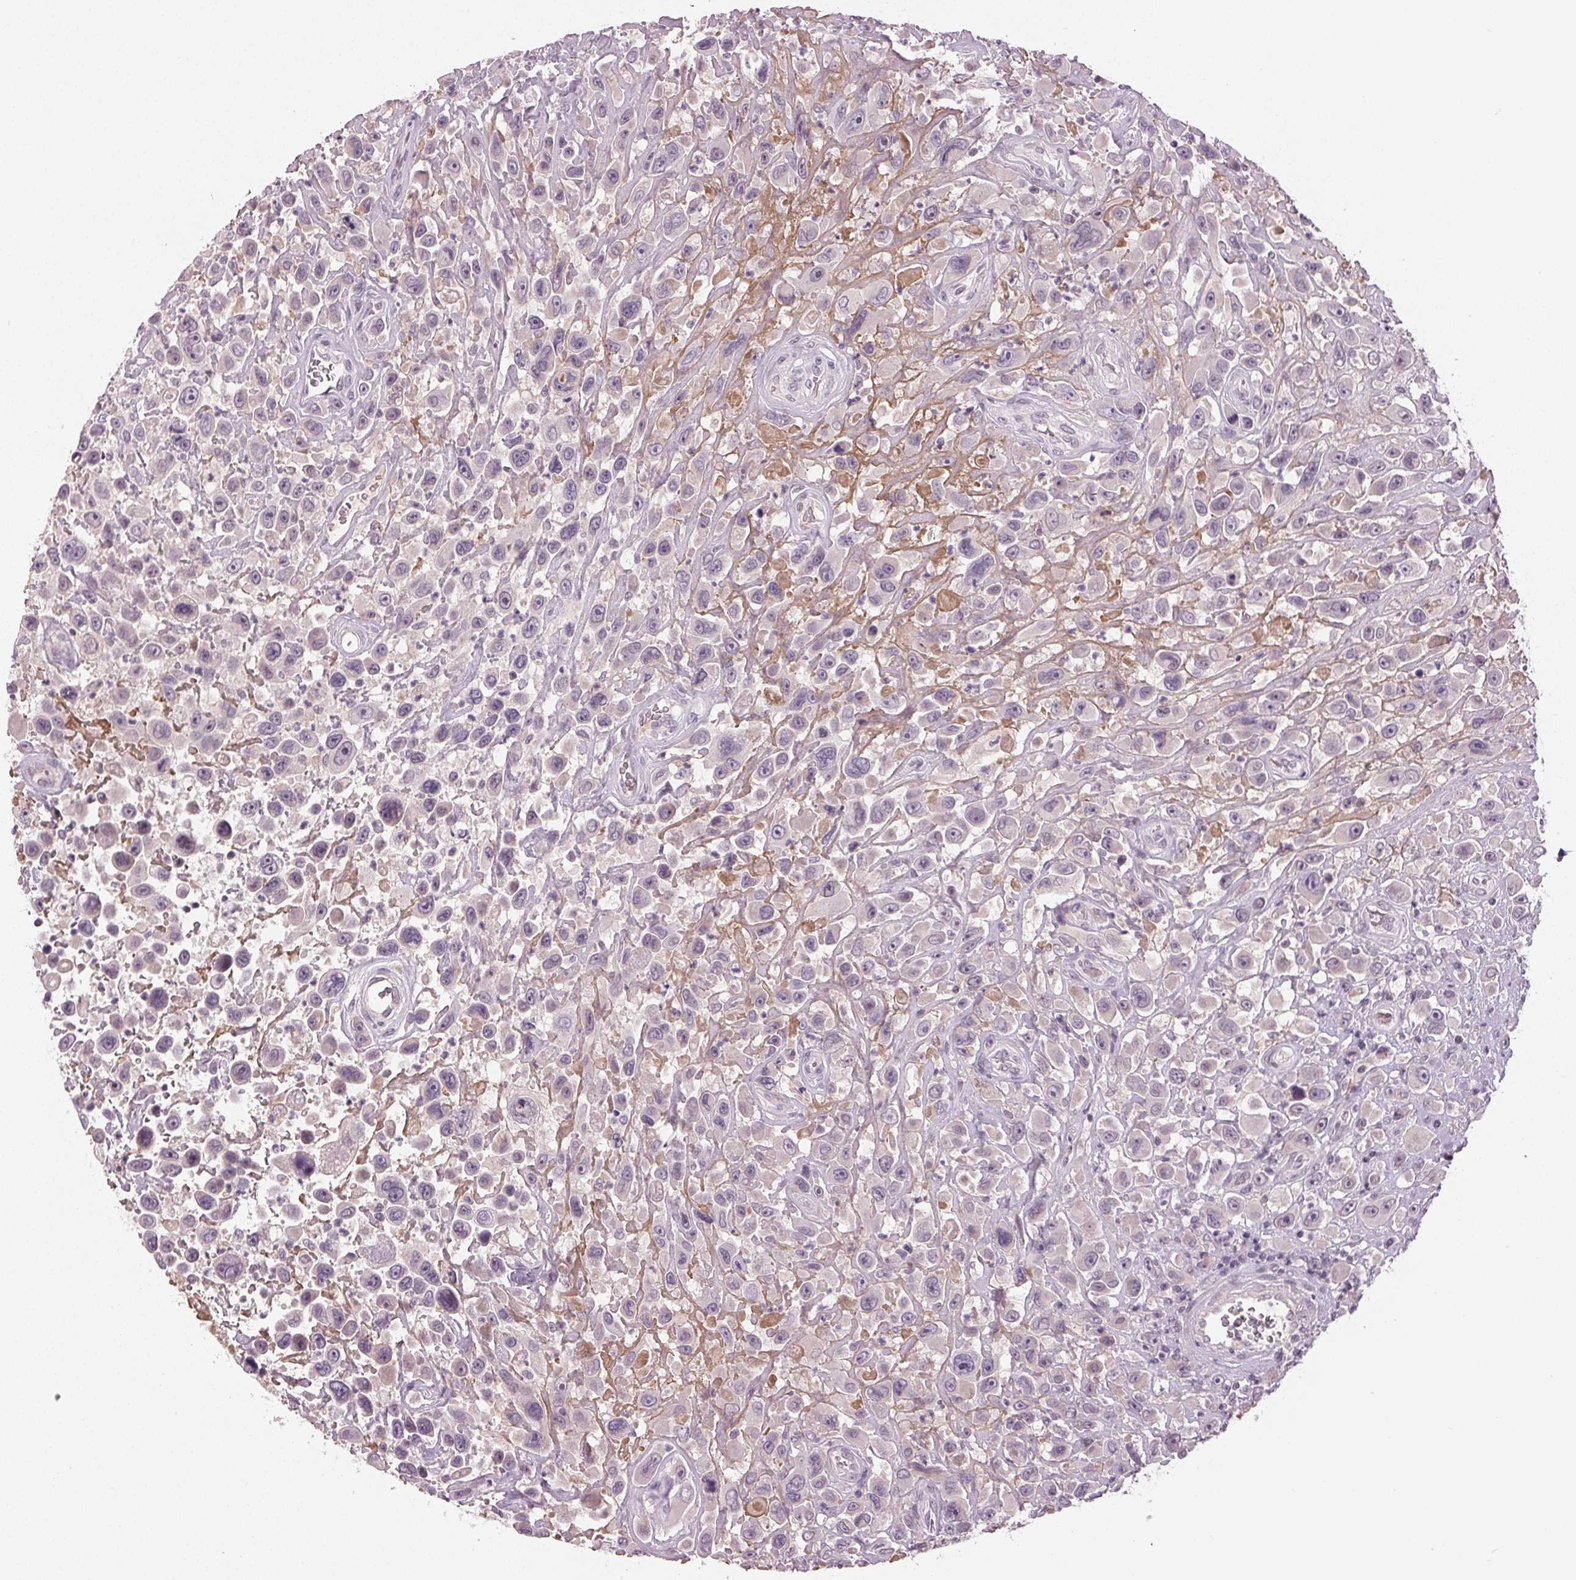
{"staining": {"intensity": "negative", "quantity": "none", "location": "none"}, "tissue": "urothelial cancer", "cell_type": "Tumor cells", "image_type": "cancer", "snomed": [{"axis": "morphology", "description": "Urothelial carcinoma, High grade"}, {"axis": "topography", "description": "Urinary bladder"}], "caption": "Tumor cells show no significant protein expression in urothelial cancer.", "gene": "ZNF605", "patient": {"sex": "male", "age": 53}}